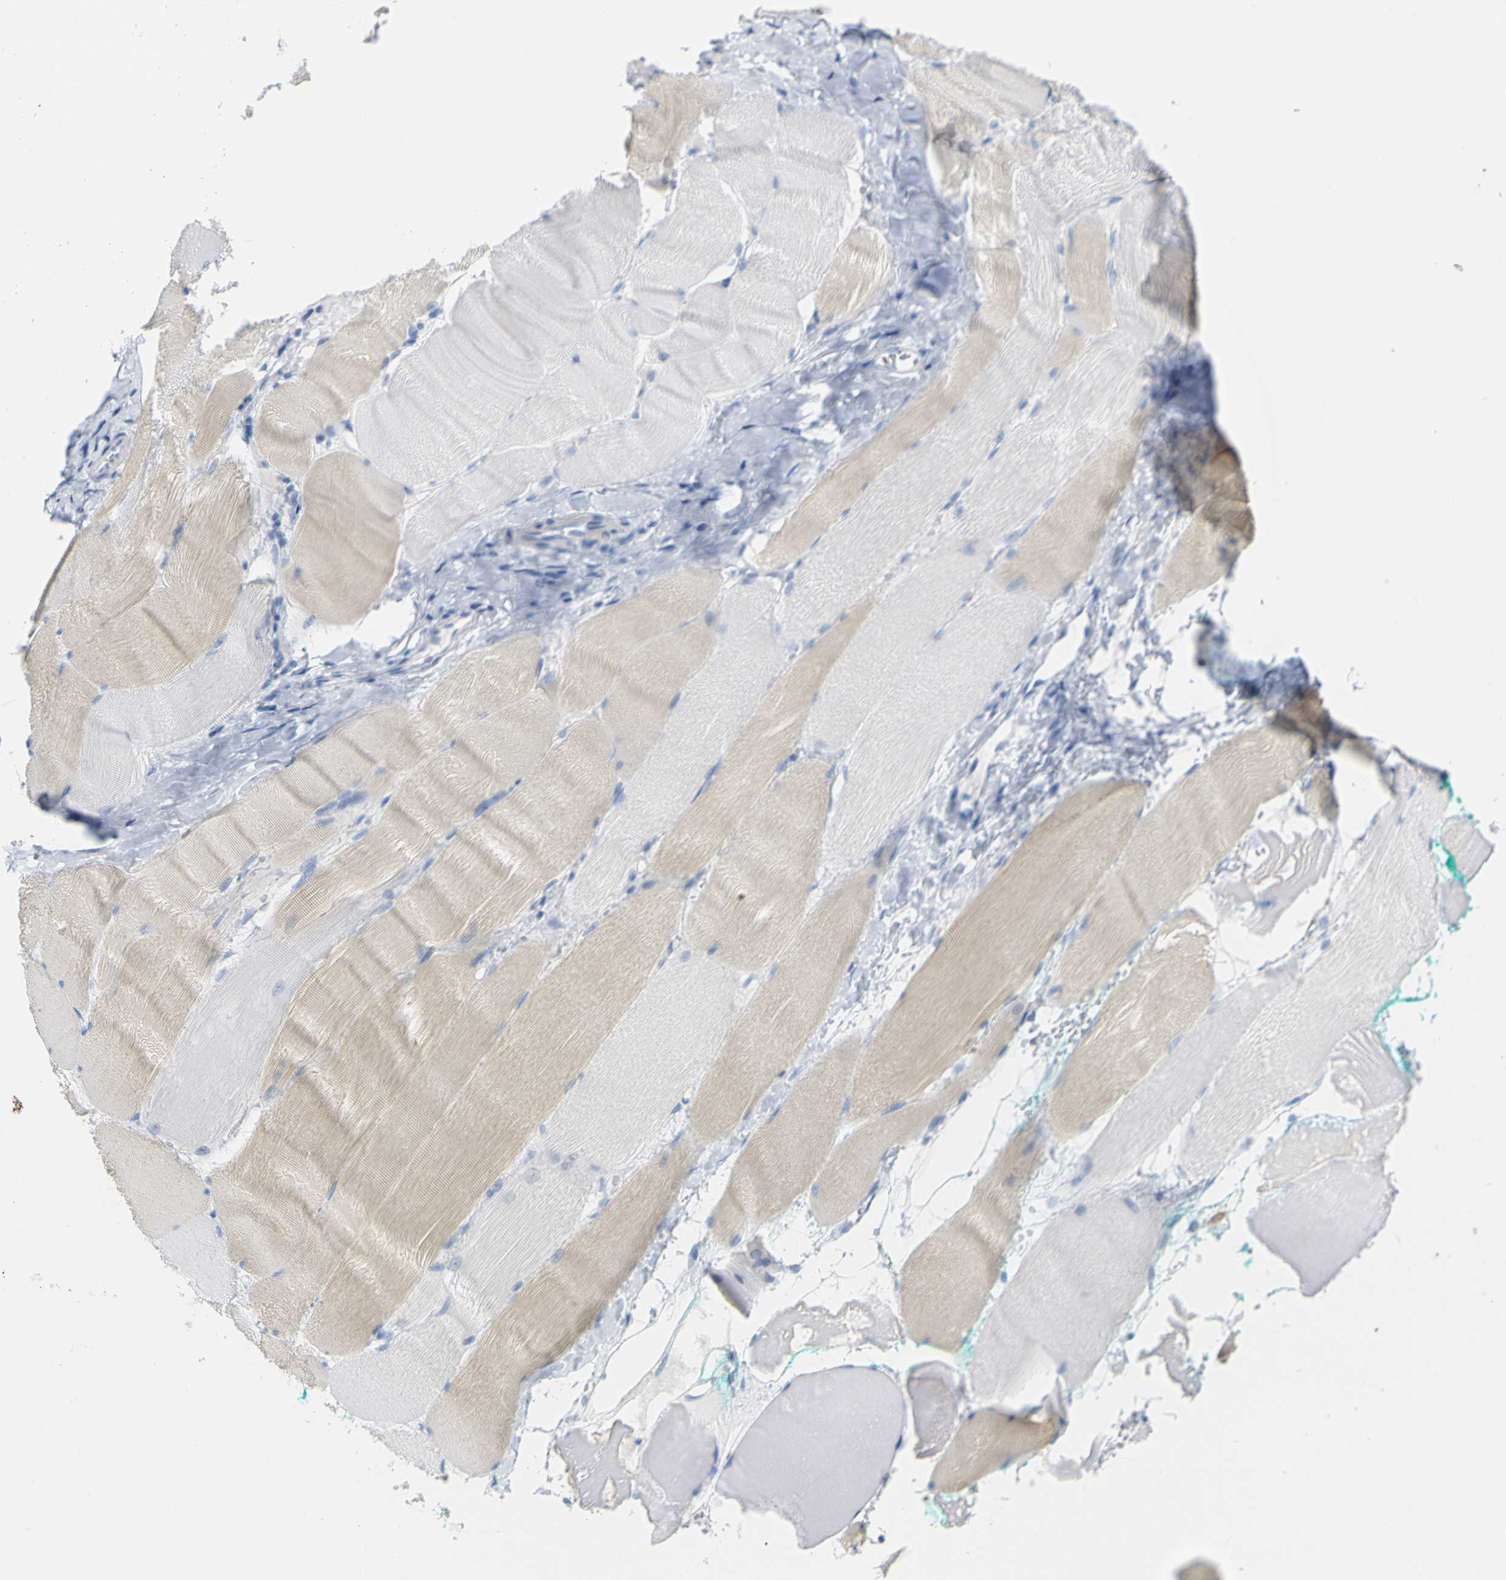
{"staining": {"intensity": "weak", "quantity": "25%-75%", "location": "cytoplasmic/membranous"}, "tissue": "skeletal muscle", "cell_type": "Myocytes", "image_type": "normal", "snomed": [{"axis": "morphology", "description": "Normal tissue, NOS"}, {"axis": "morphology", "description": "Squamous cell carcinoma, NOS"}, {"axis": "topography", "description": "Skeletal muscle"}], "caption": "Protein staining of normal skeletal muscle shows weak cytoplasmic/membranous staining in about 25%-75% of myocytes.", "gene": "OPN1SW", "patient": {"sex": "male", "age": 51}}